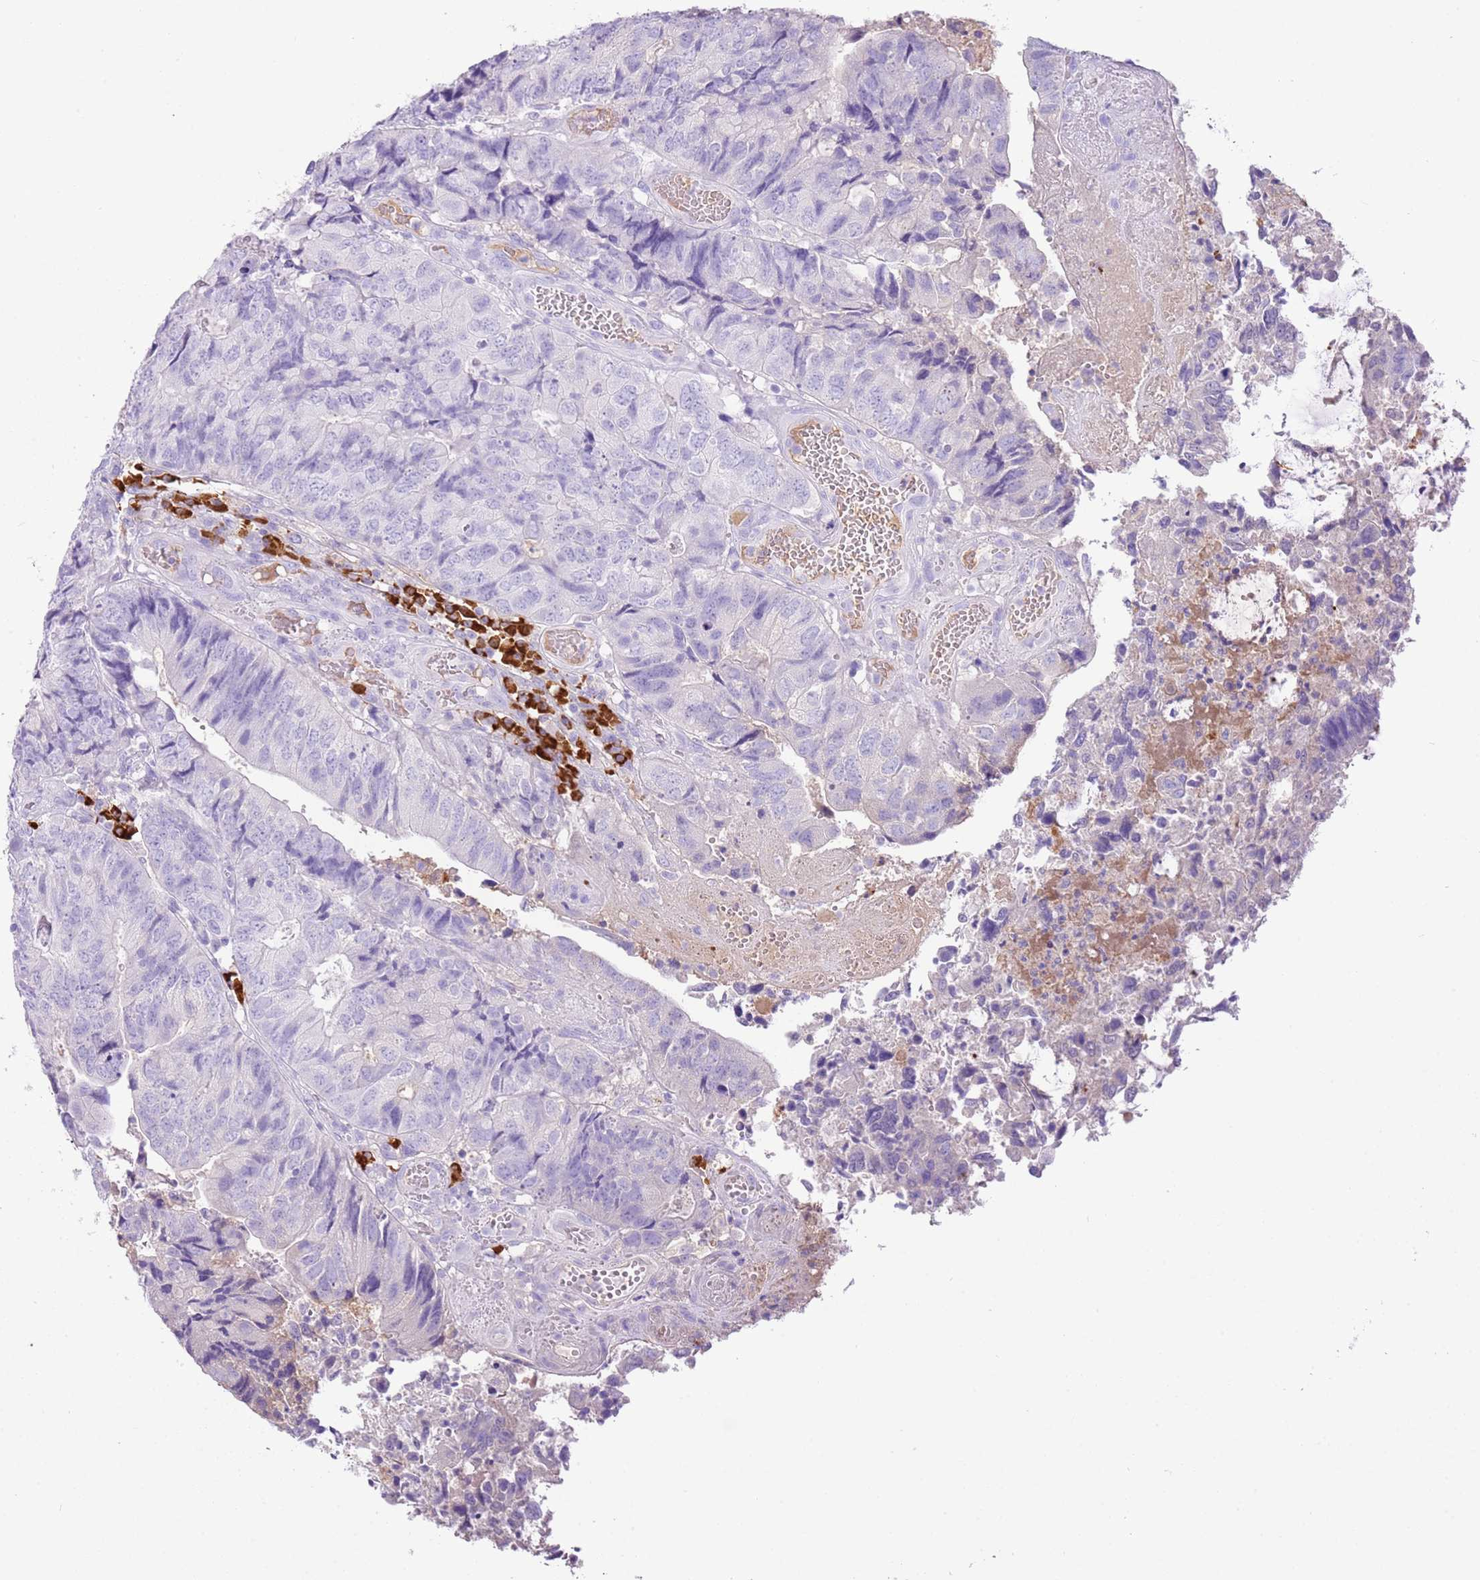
{"staining": {"intensity": "negative", "quantity": "none", "location": "none"}, "tissue": "colorectal cancer", "cell_type": "Tumor cells", "image_type": "cancer", "snomed": [{"axis": "morphology", "description": "Adenocarcinoma, NOS"}, {"axis": "topography", "description": "Colon"}], "caption": "IHC image of human colorectal adenocarcinoma stained for a protein (brown), which exhibits no positivity in tumor cells. (DAB immunohistochemistry (IHC) visualized using brightfield microscopy, high magnification).", "gene": "IGKV3D-11", "patient": {"sex": "female", "age": 67}}